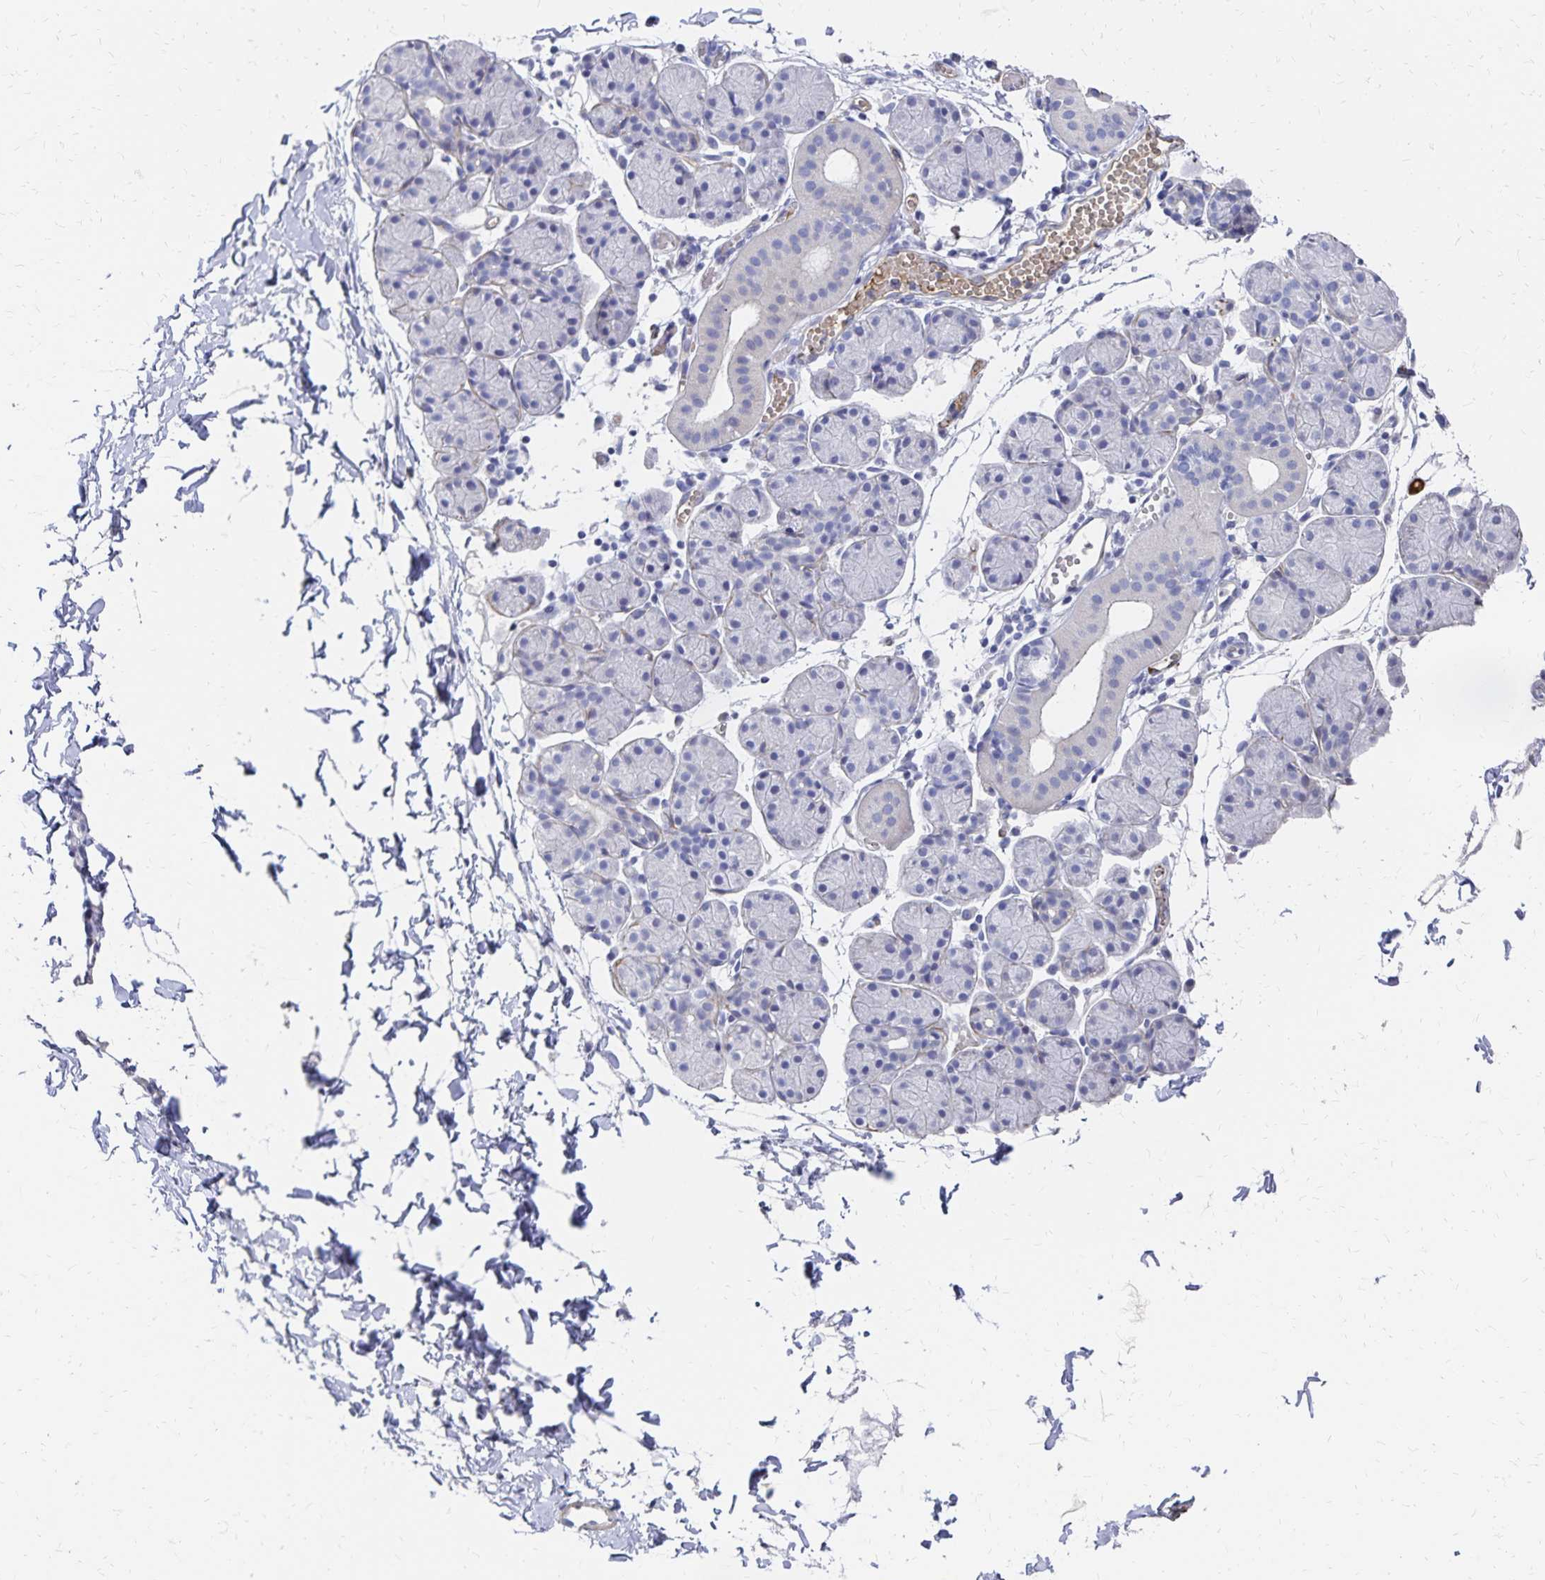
{"staining": {"intensity": "negative", "quantity": "none", "location": "none"}, "tissue": "salivary gland", "cell_type": "Glandular cells", "image_type": "normal", "snomed": [{"axis": "morphology", "description": "Normal tissue, NOS"}, {"axis": "morphology", "description": "Inflammation, NOS"}, {"axis": "topography", "description": "Lymph node"}, {"axis": "topography", "description": "Salivary gland"}], "caption": "This is a histopathology image of IHC staining of unremarkable salivary gland, which shows no staining in glandular cells.", "gene": "KISS1", "patient": {"sex": "male", "age": 3}}